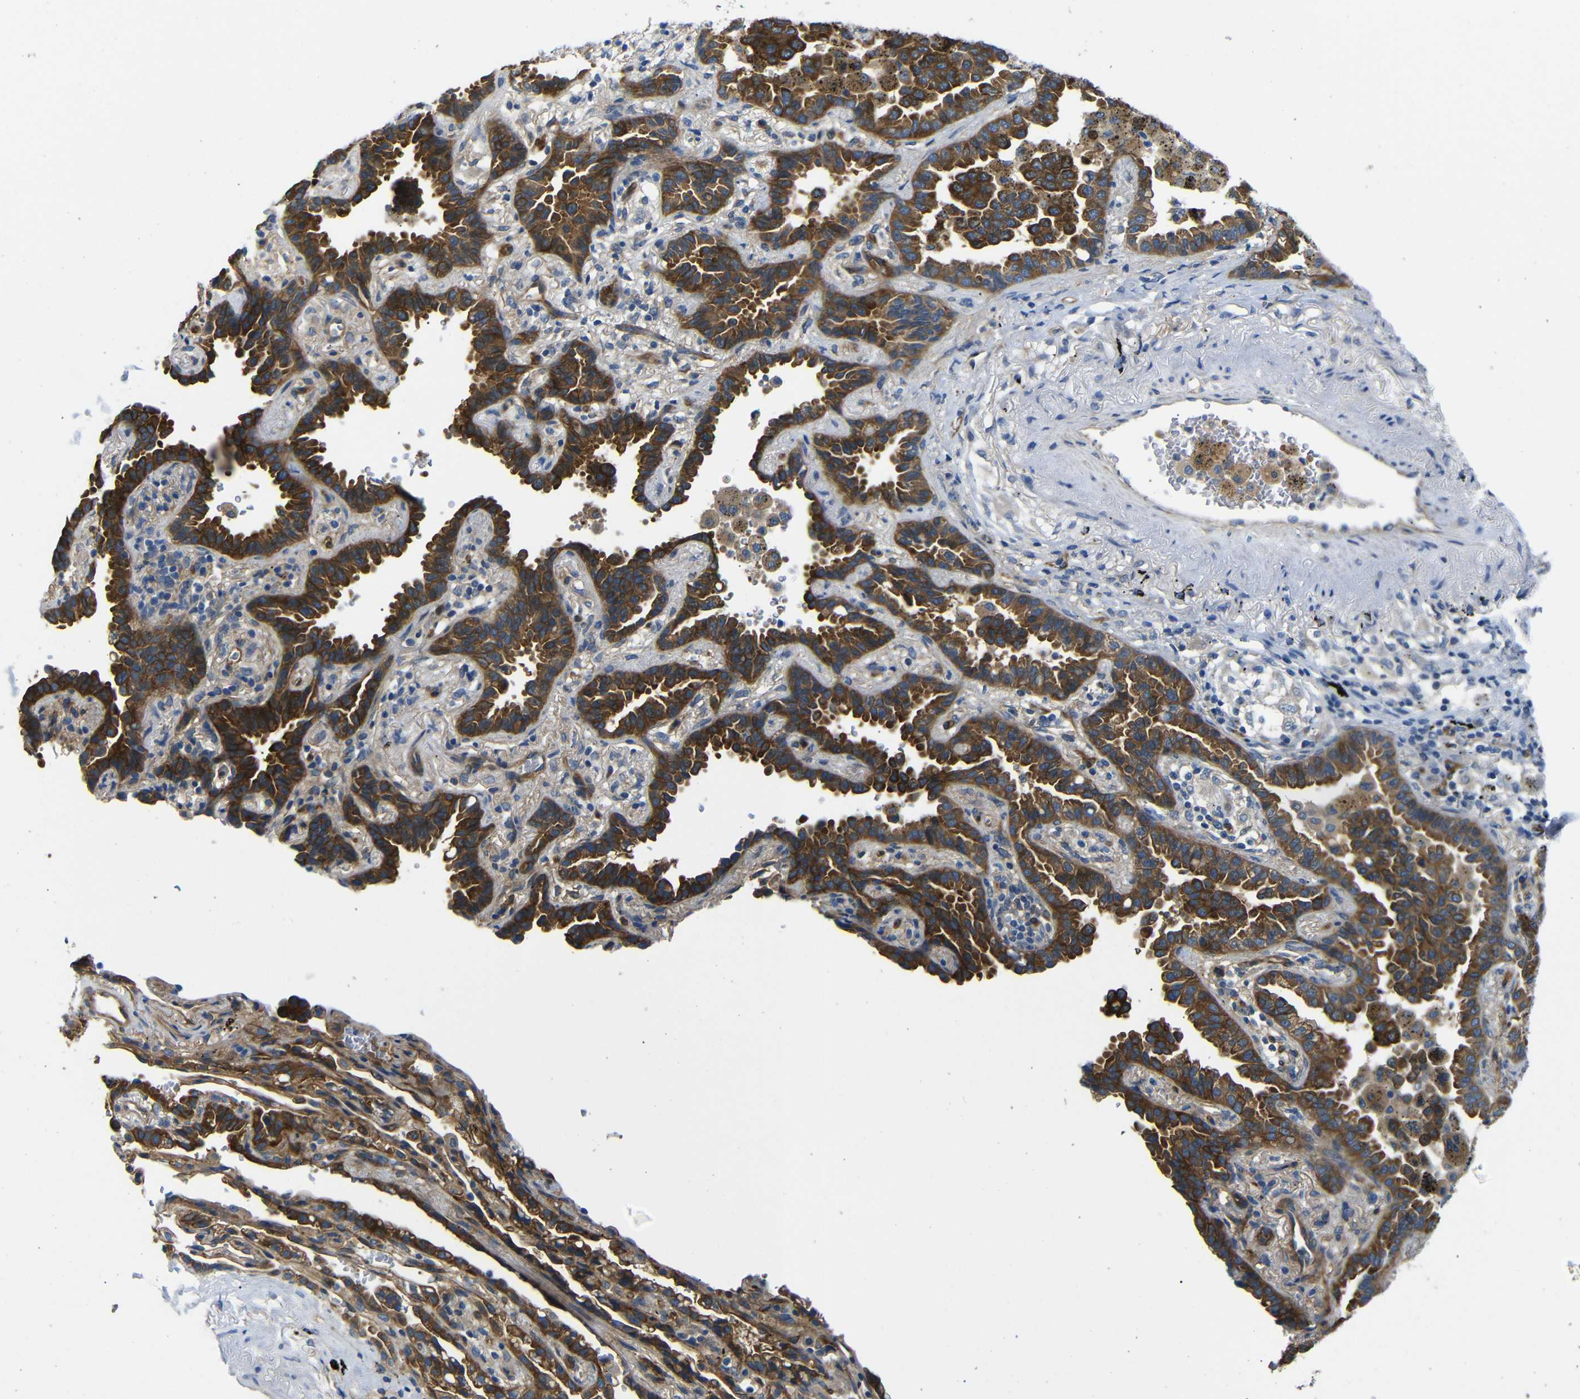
{"staining": {"intensity": "strong", "quantity": ">75%", "location": "cytoplasmic/membranous"}, "tissue": "lung cancer", "cell_type": "Tumor cells", "image_type": "cancer", "snomed": [{"axis": "morphology", "description": "Normal tissue, NOS"}, {"axis": "morphology", "description": "Adenocarcinoma, NOS"}, {"axis": "topography", "description": "Lung"}], "caption": "Protein staining displays strong cytoplasmic/membranous expression in approximately >75% of tumor cells in lung adenocarcinoma.", "gene": "MYO1B", "patient": {"sex": "male", "age": 59}}